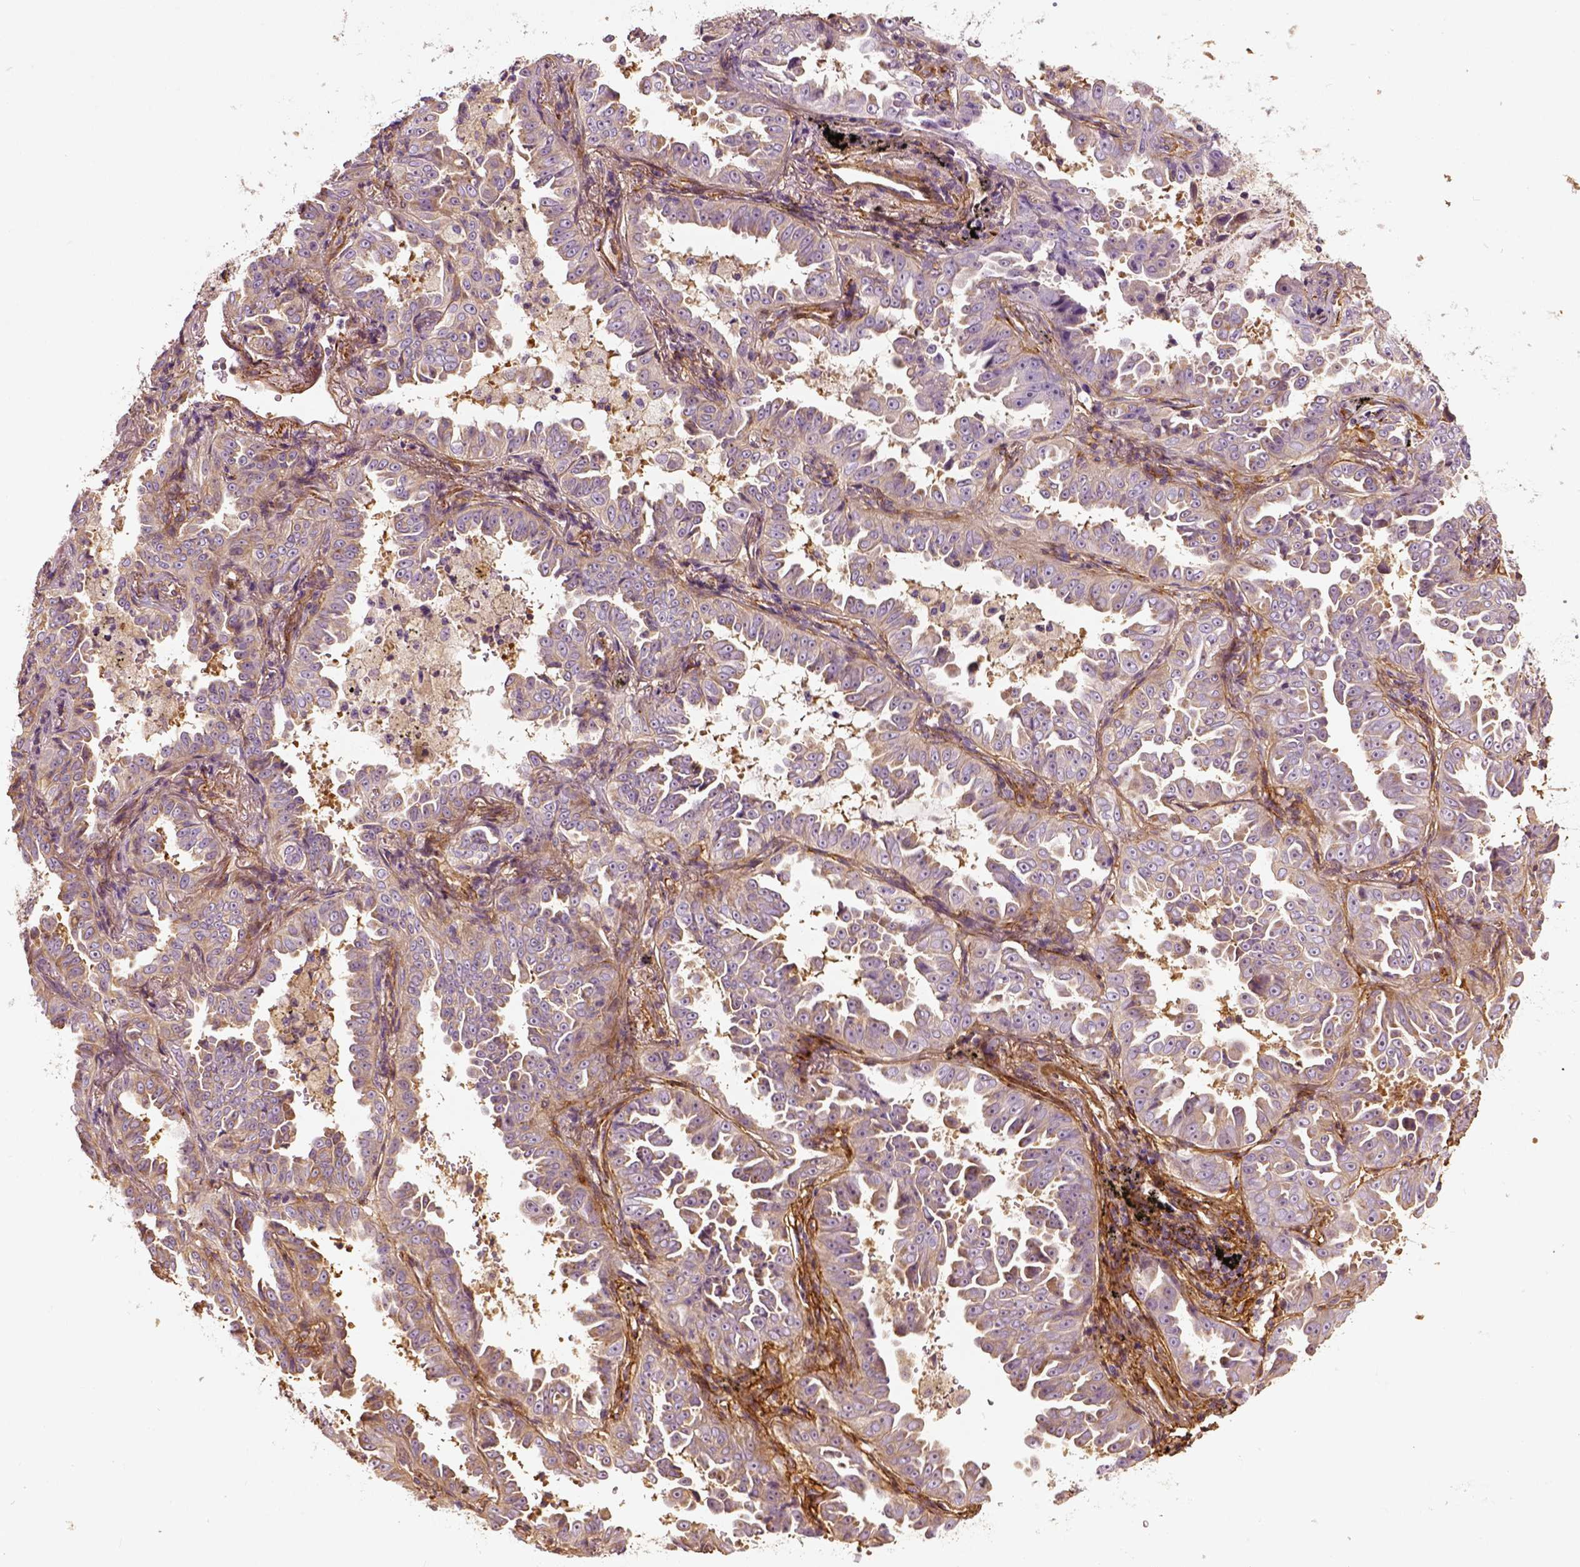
{"staining": {"intensity": "weak", "quantity": ">75%", "location": "cytoplasmic/membranous"}, "tissue": "lung cancer", "cell_type": "Tumor cells", "image_type": "cancer", "snomed": [{"axis": "morphology", "description": "Adenocarcinoma, NOS"}, {"axis": "topography", "description": "Lung"}], "caption": "Immunohistochemistry (IHC) micrograph of human lung adenocarcinoma stained for a protein (brown), which demonstrates low levels of weak cytoplasmic/membranous positivity in approximately >75% of tumor cells.", "gene": "COL6A2", "patient": {"sex": "female", "age": 52}}